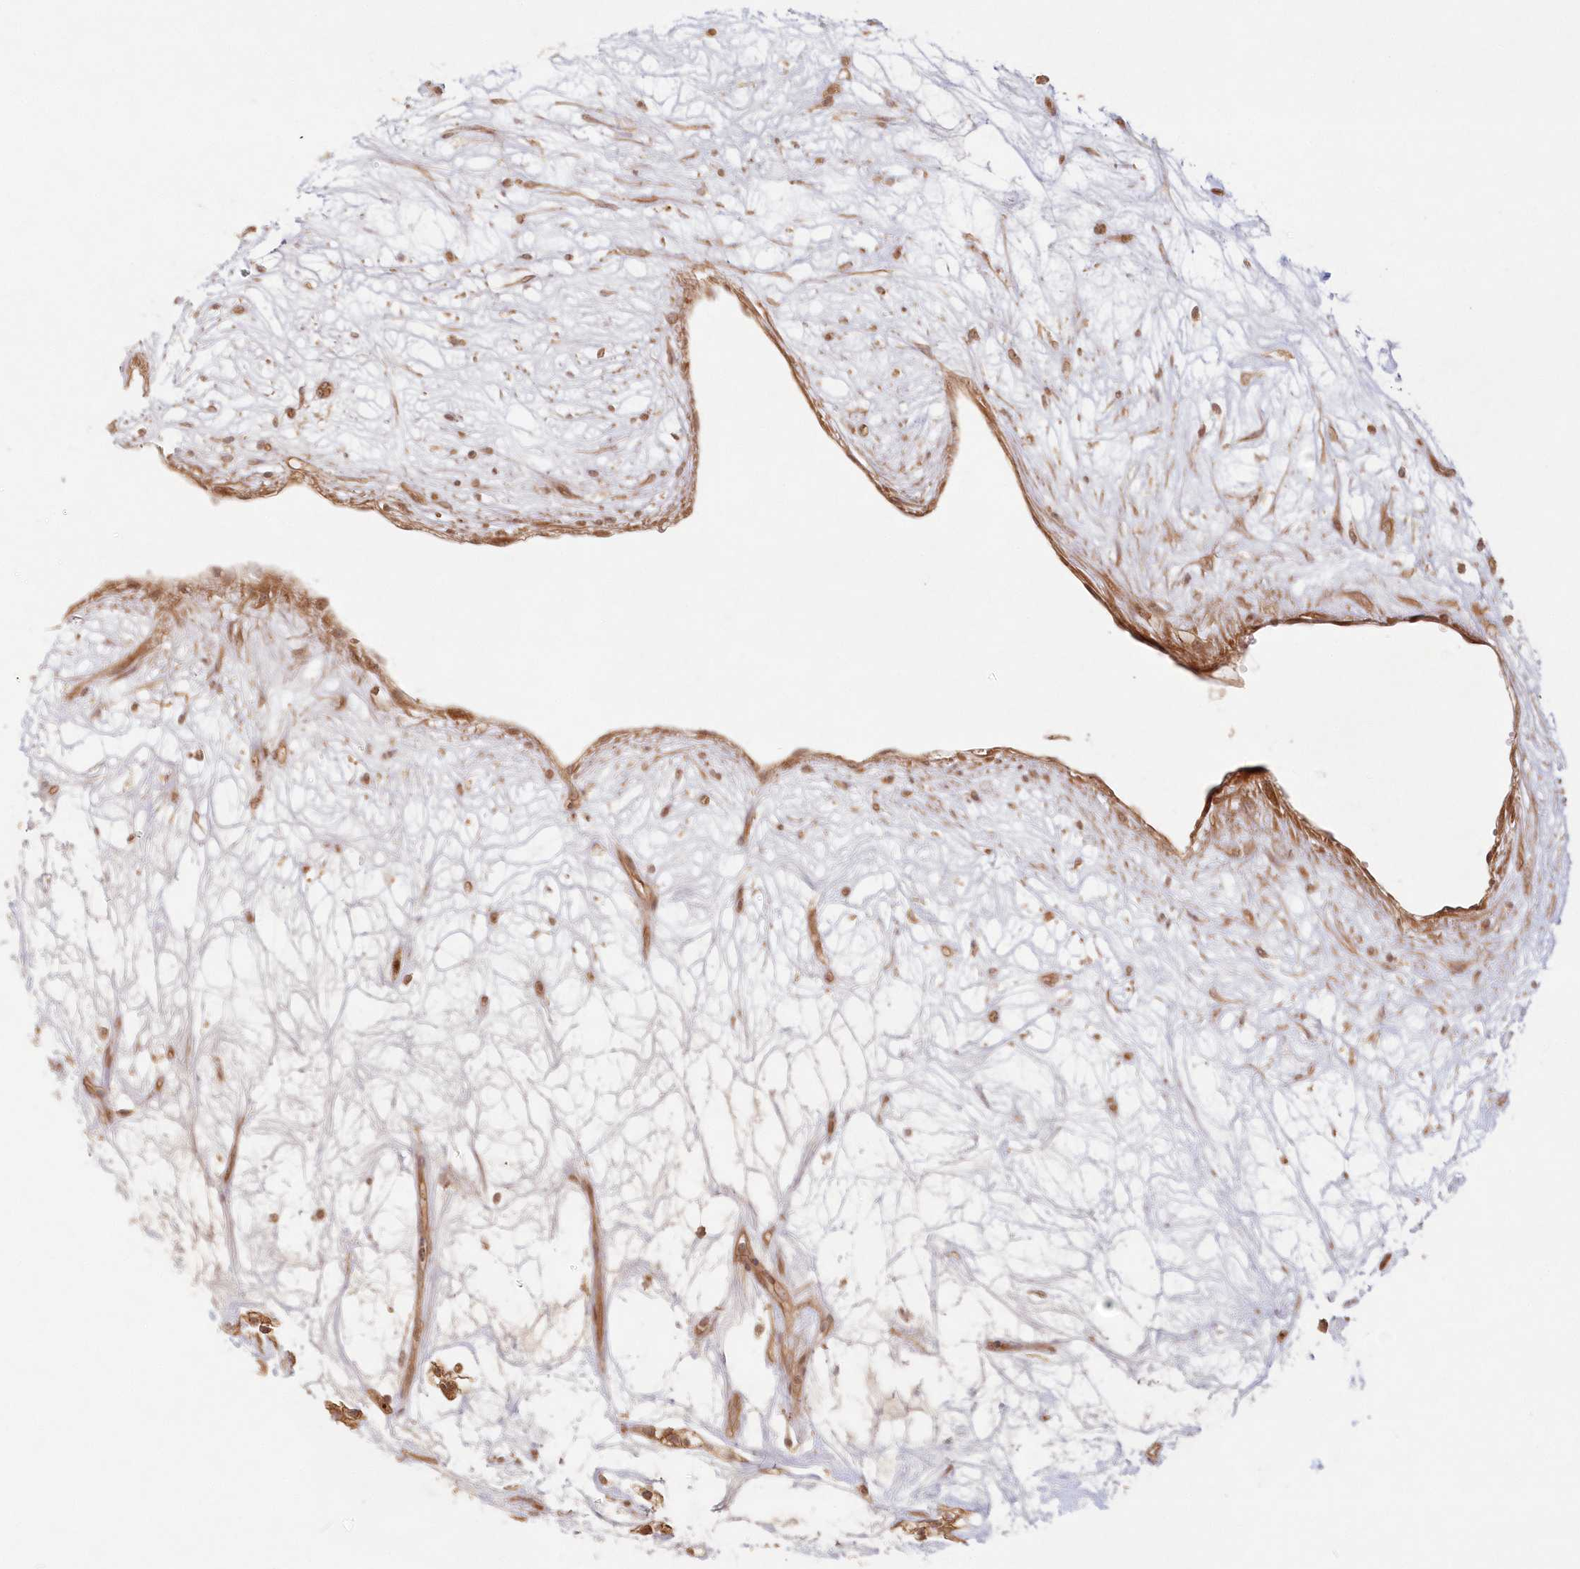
{"staining": {"intensity": "moderate", "quantity": ">75%", "location": "cytoplasmic/membranous,nuclear"}, "tissue": "renal cancer", "cell_type": "Tumor cells", "image_type": "cancer", "snomed": [{"axis": "morphology", "description": "Adenocarcinoma, NOS"}, {"axis": "topography", "description": "Kidney"}], "caption": "About >75% of tumor cells in human adenocarcinoma (renal) display moderate cytoplasmic/membranous and nuclear protein staining as visualized by brown immunohistochemical staining.", "gene": "KIAA0232", "patient": {"sex": "male", "age": 59}}